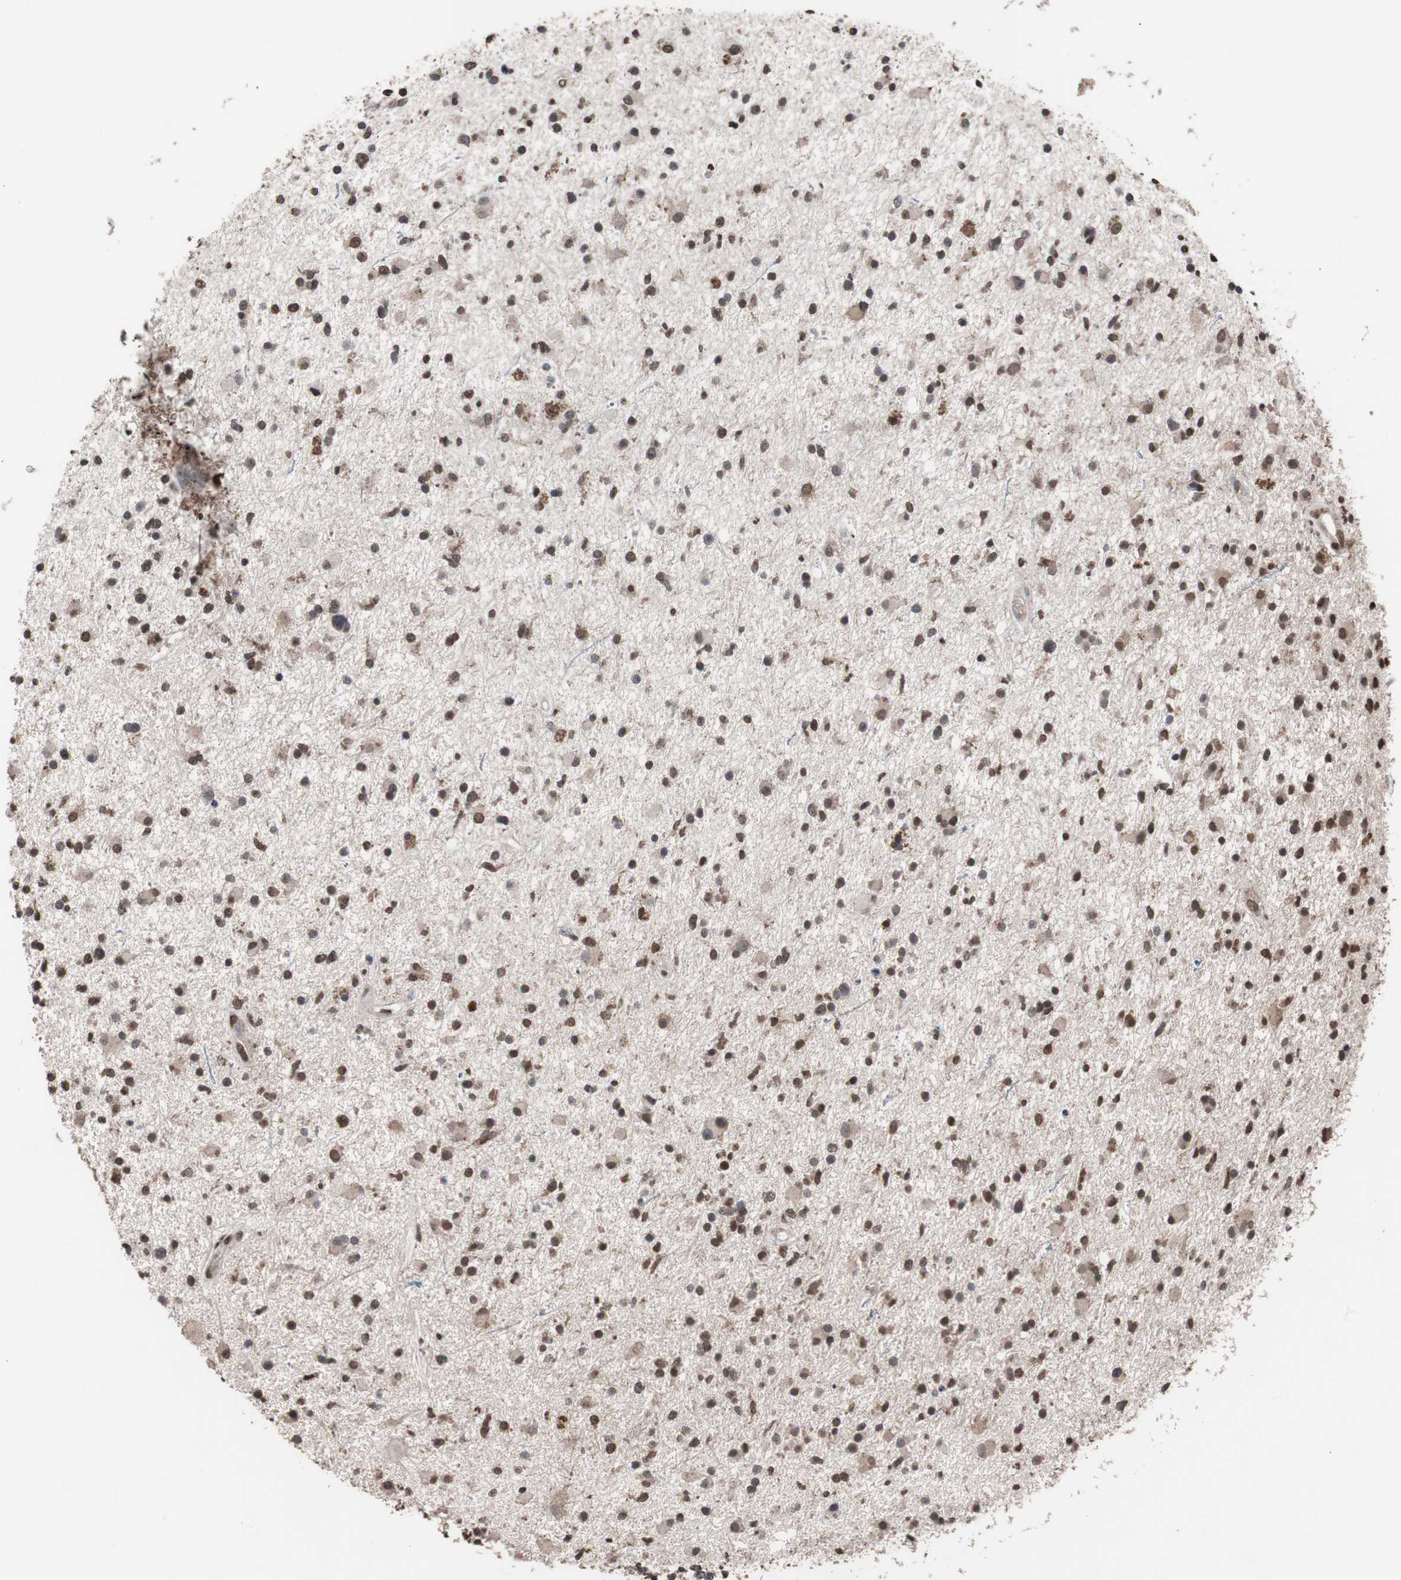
{"staining": {"intensity": "moderate", "quantity": ">75%", "location": "nuclear"}, "tissue": "glioma", "cell_type": "Tumor cells", "image_type": "cancer", "snomed": [{"axis": "morphology", "description": "Glioma, malignant, High grade"}, {"axis": "topography", "description": "Brain"}], "caption": "Immunohistochemical staining of human glioma displays moderate nuclear protein expression in approximately >75% of tumor cells.", "gene": "MED27", "patient": {"sex": "male", "age": 33}}